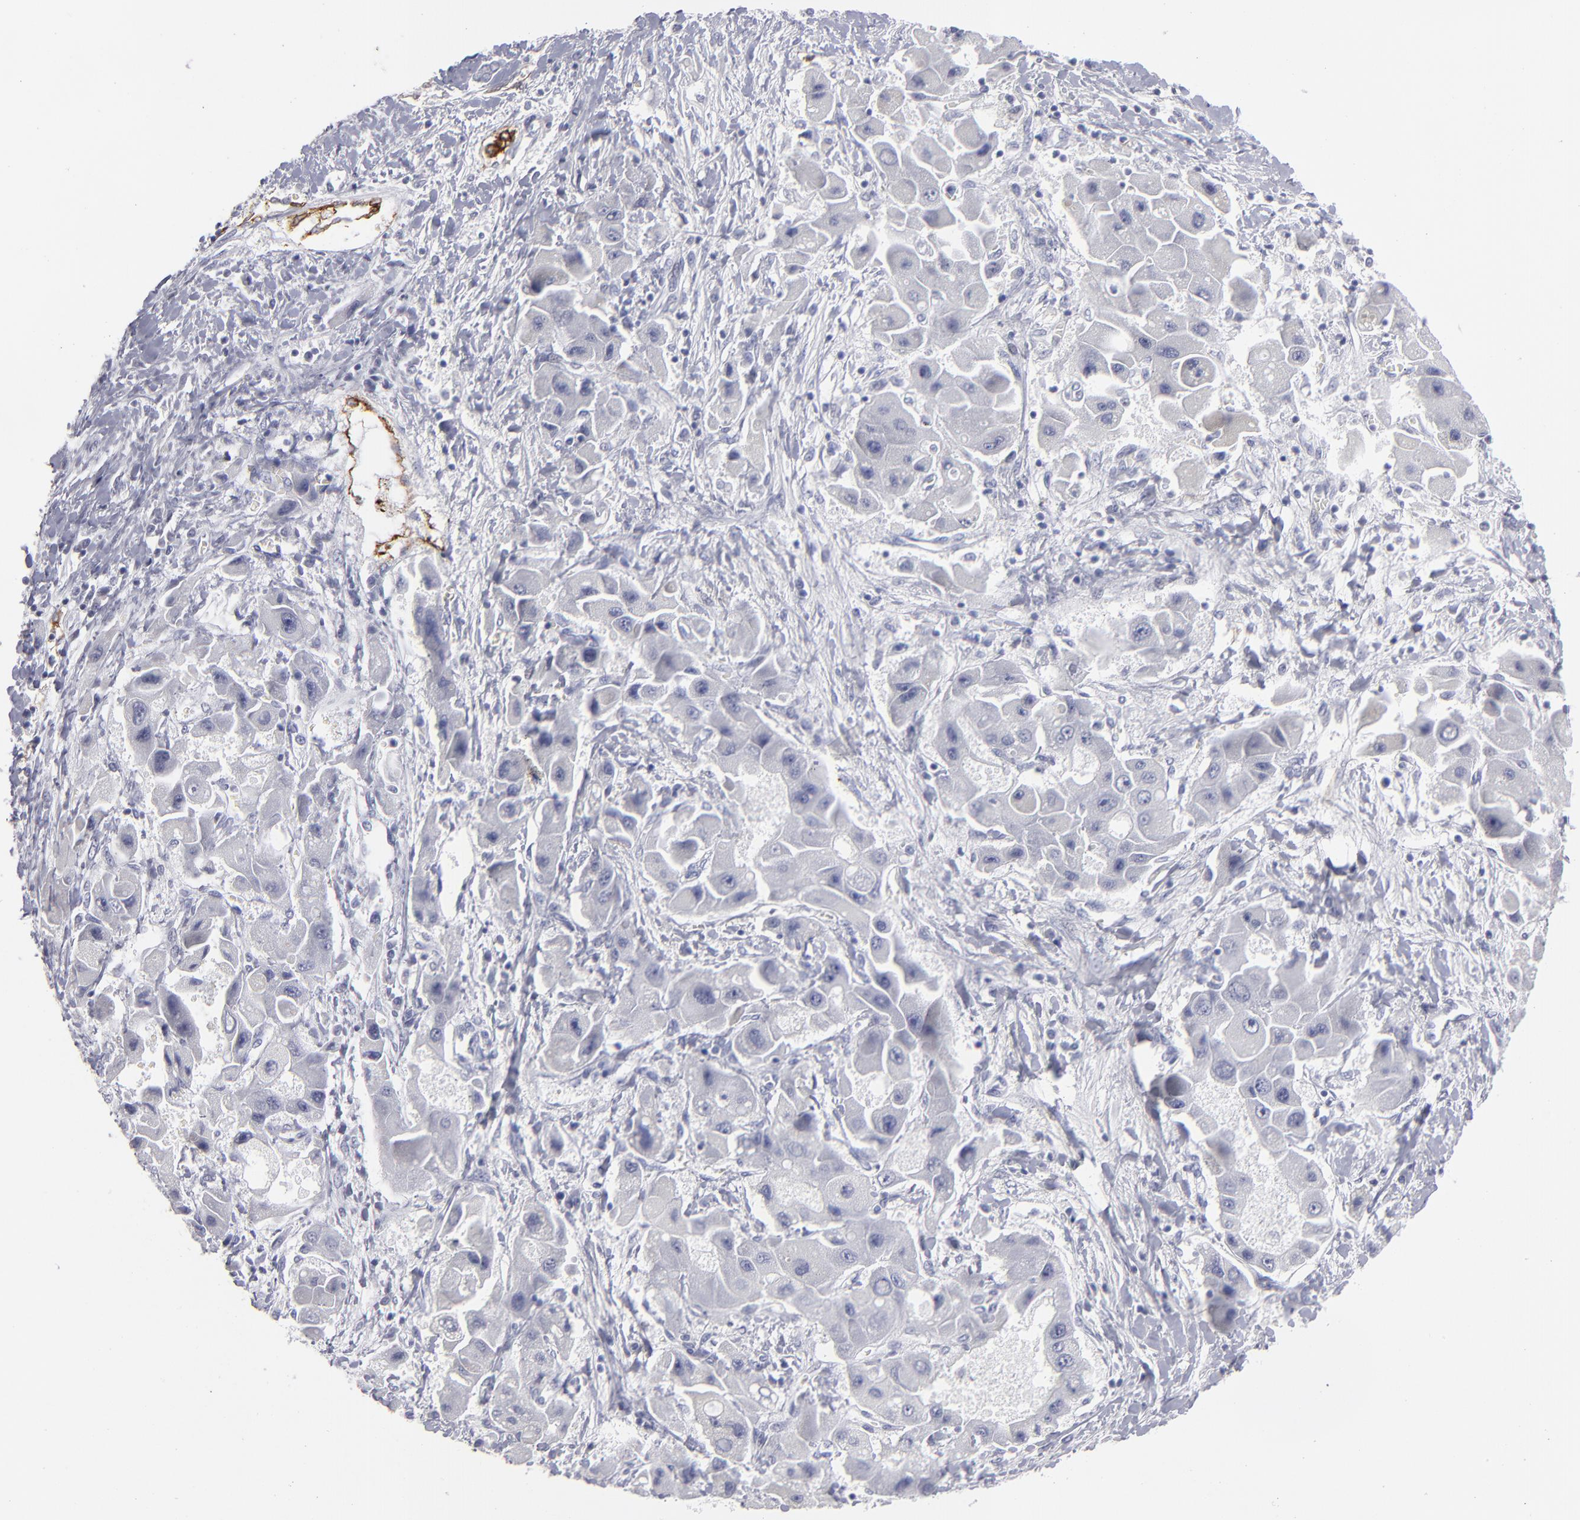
{"staining": {"intensity": "weak", "quantity": "<25%", "location": "cytoplasmic/membranous"}, "tissue": "liver cancer", "cell_type": "Tumor cells", "image_type": "cancer", "snomed": [{"axis": "morphology", "description": "Carcinoma, Hepatocellular, NOS"}, {"axis": "topography", "description": "Liver"}], "caption": "The image exhibits no significant expression in tumor cells of liver cancer (hepatocellular carcinoma).", "gene": "CADM3", "patient": {"sex": "male", "age": 24}}